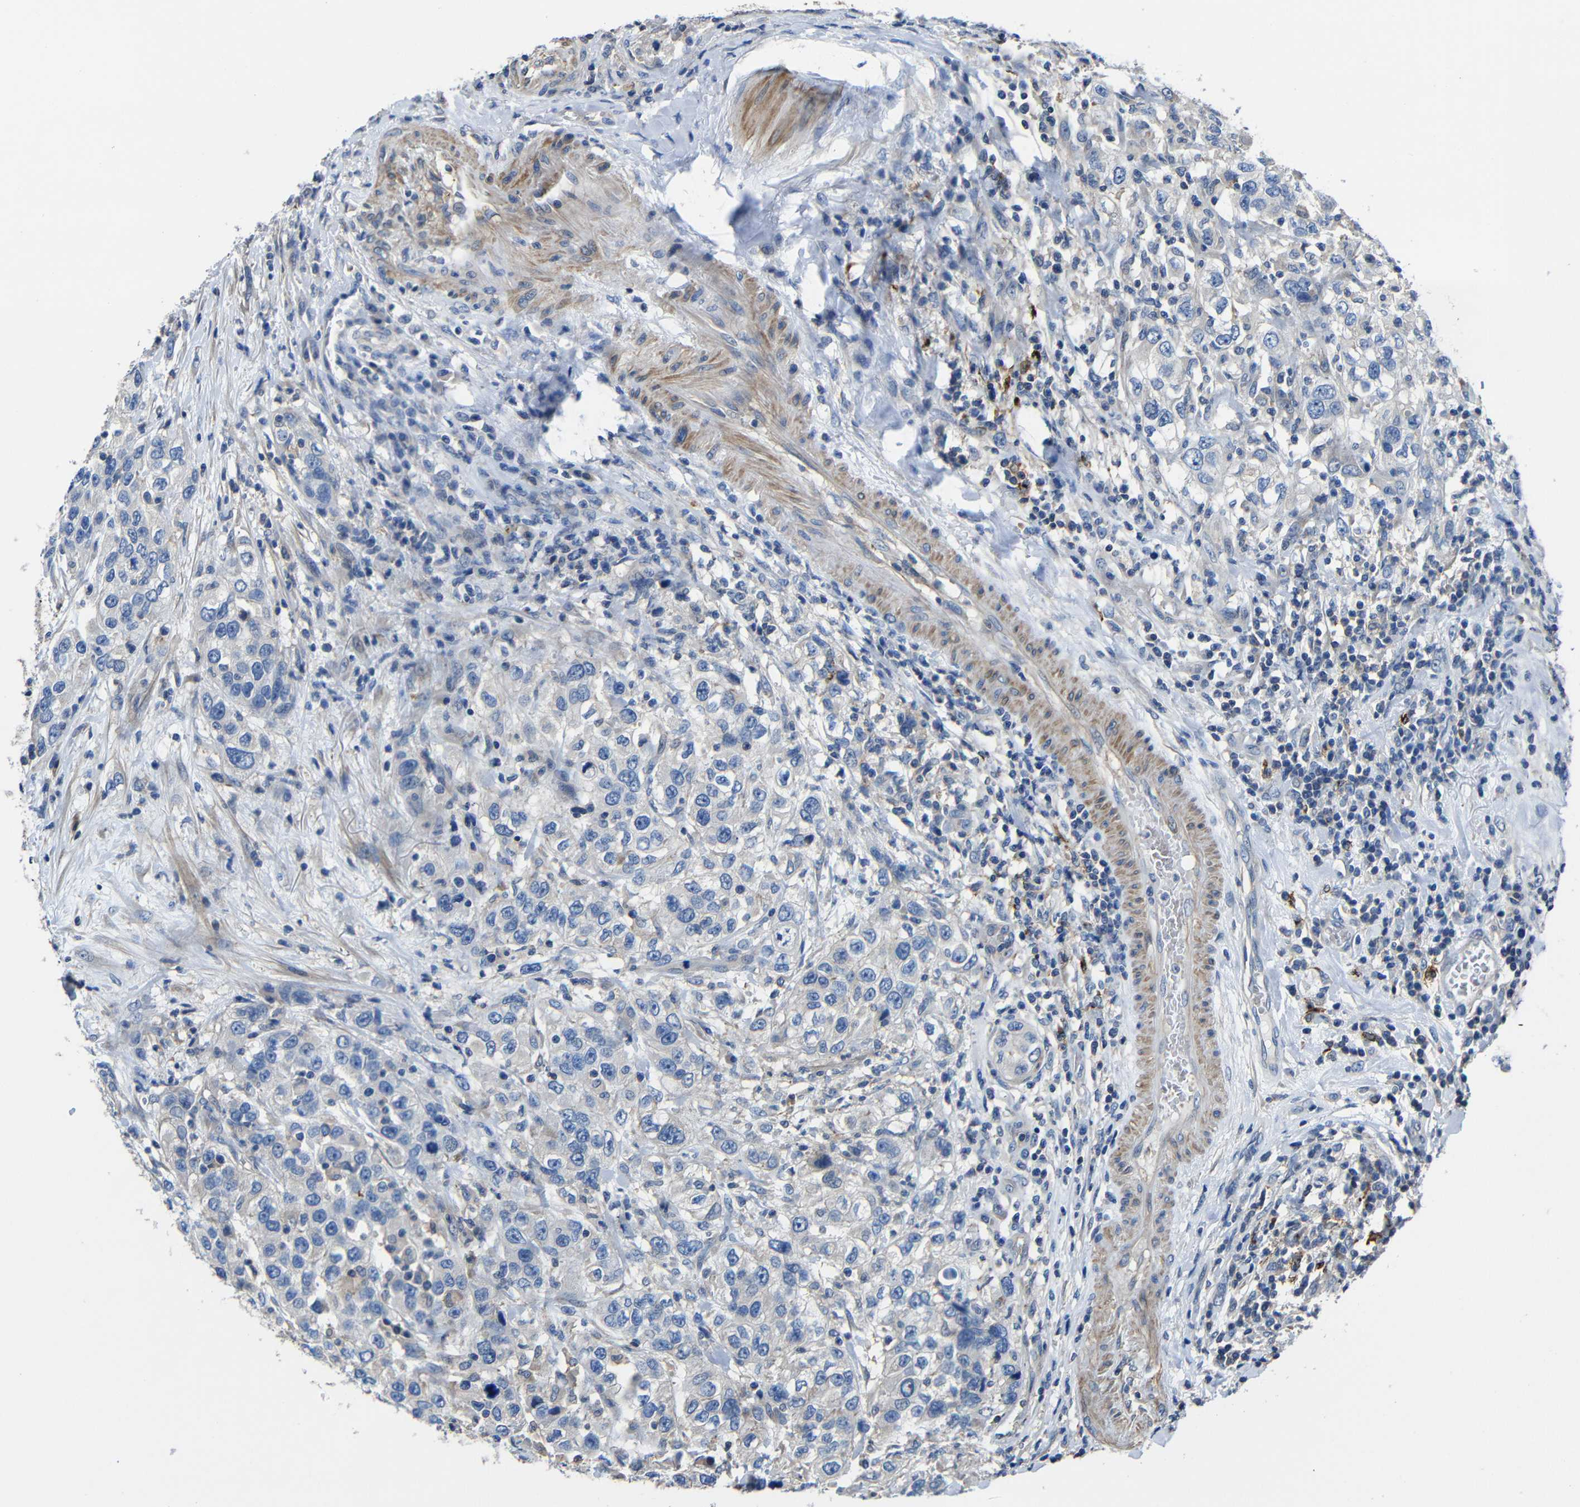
{"staining": {"intensity": "negative", "quantity": "none", "location": "none"}, "tissue": "urothelial cancer", "cell_type": "Tumor cells", "image_type": "cancer", "snomed": [{"axis": "morphology", "description": "Urothelial carcinoma, High grade"}, {"axis": "topography", "description": "Urinary bladder"}], "caption": "Tumor cells are negative for brown protein staining in high-grade urothelial carcinoma.", "gene": "GDI1", "patient": {"sex": "female", "age": 80}}